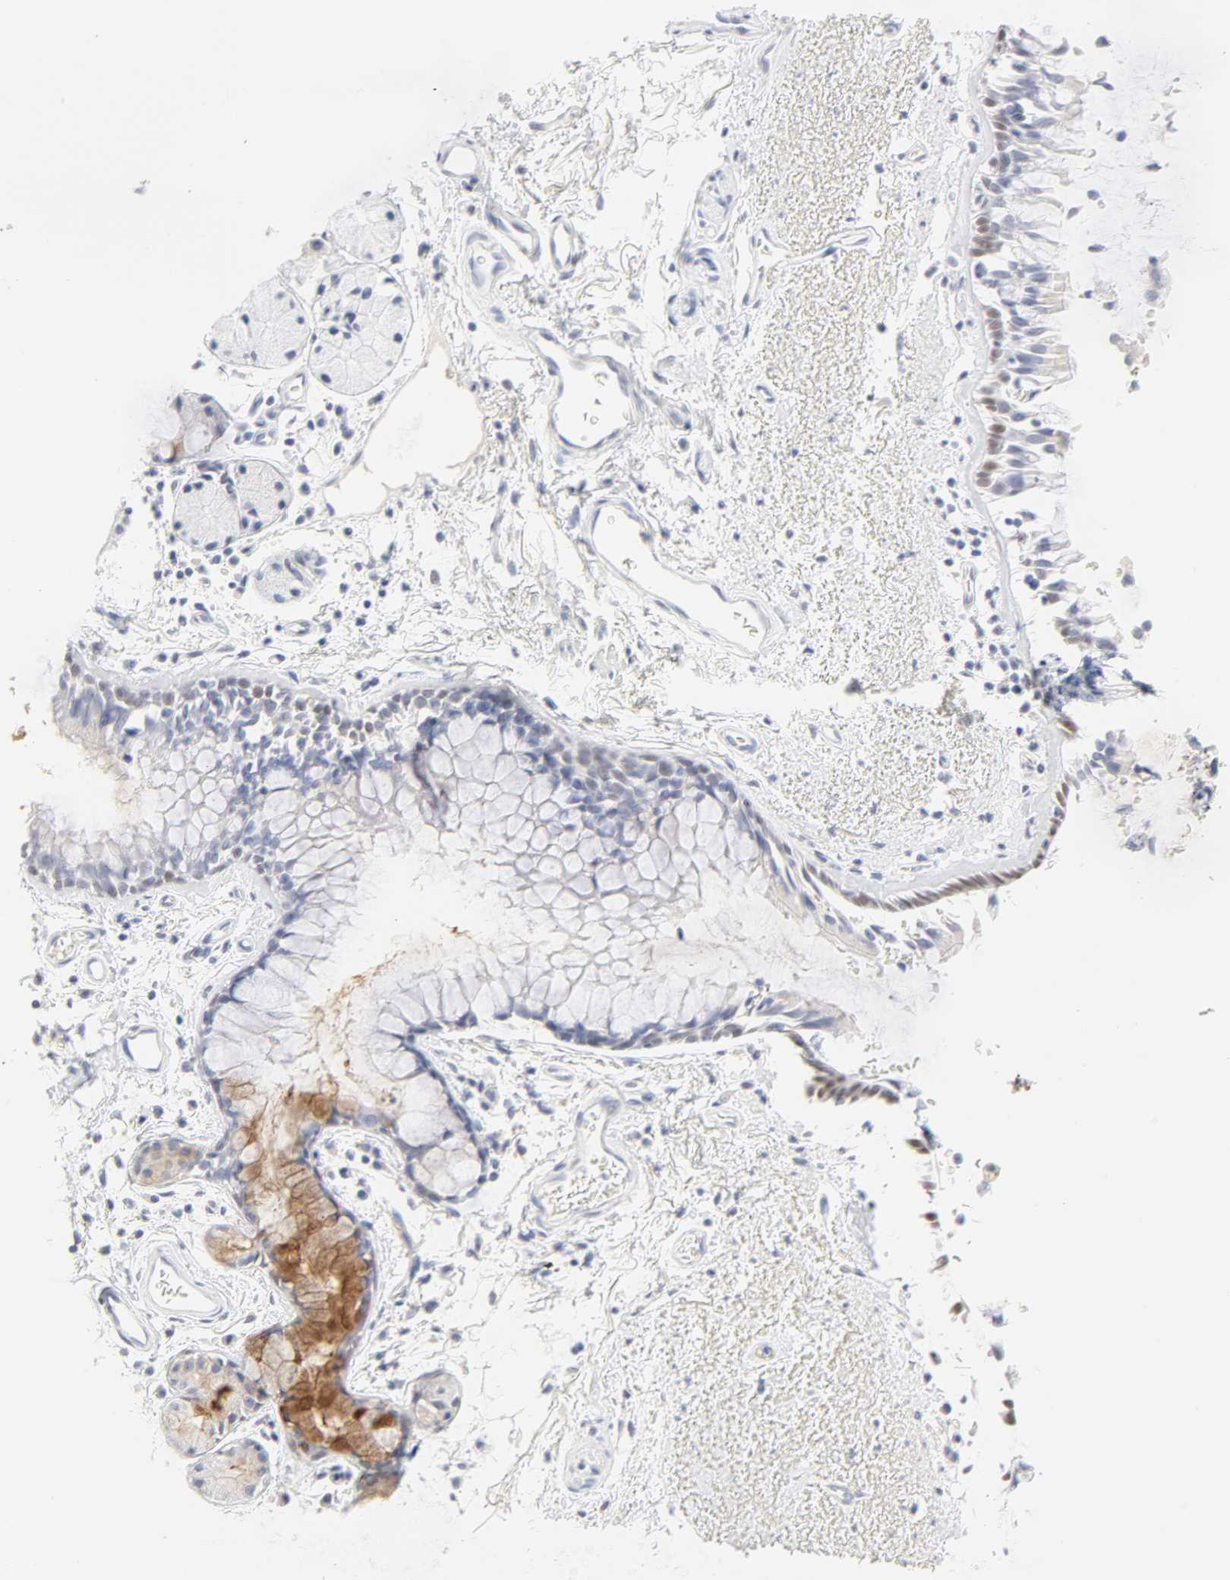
{"staining": {"intensity": "moderate", "quantity": "25%-75%", "location": "cytoplasmic/membranous,nuclear"}, "tissue": "bronchus", "cell_type": "Respiratory epithelial cells", "image_type": "normal", "snomed": [{"axis": "morphology", "description": "Normal tissue, NOS"}, {"axis": "morphology", "description": "Adenocarcinoma, NOS"}, {"axis": "topography", "description": "Bronchus"}, {"axis": "topography", "description": "Lung"}], "caption": "Protein analysis of benign bronchus demonstrates moderate cytoplasmic/membranous,nuclear staining in approximately 25%-75% of respiratory epithelial cells.", "gene": "FCGBP", "patient": {"sex": "male", "age": 71}}